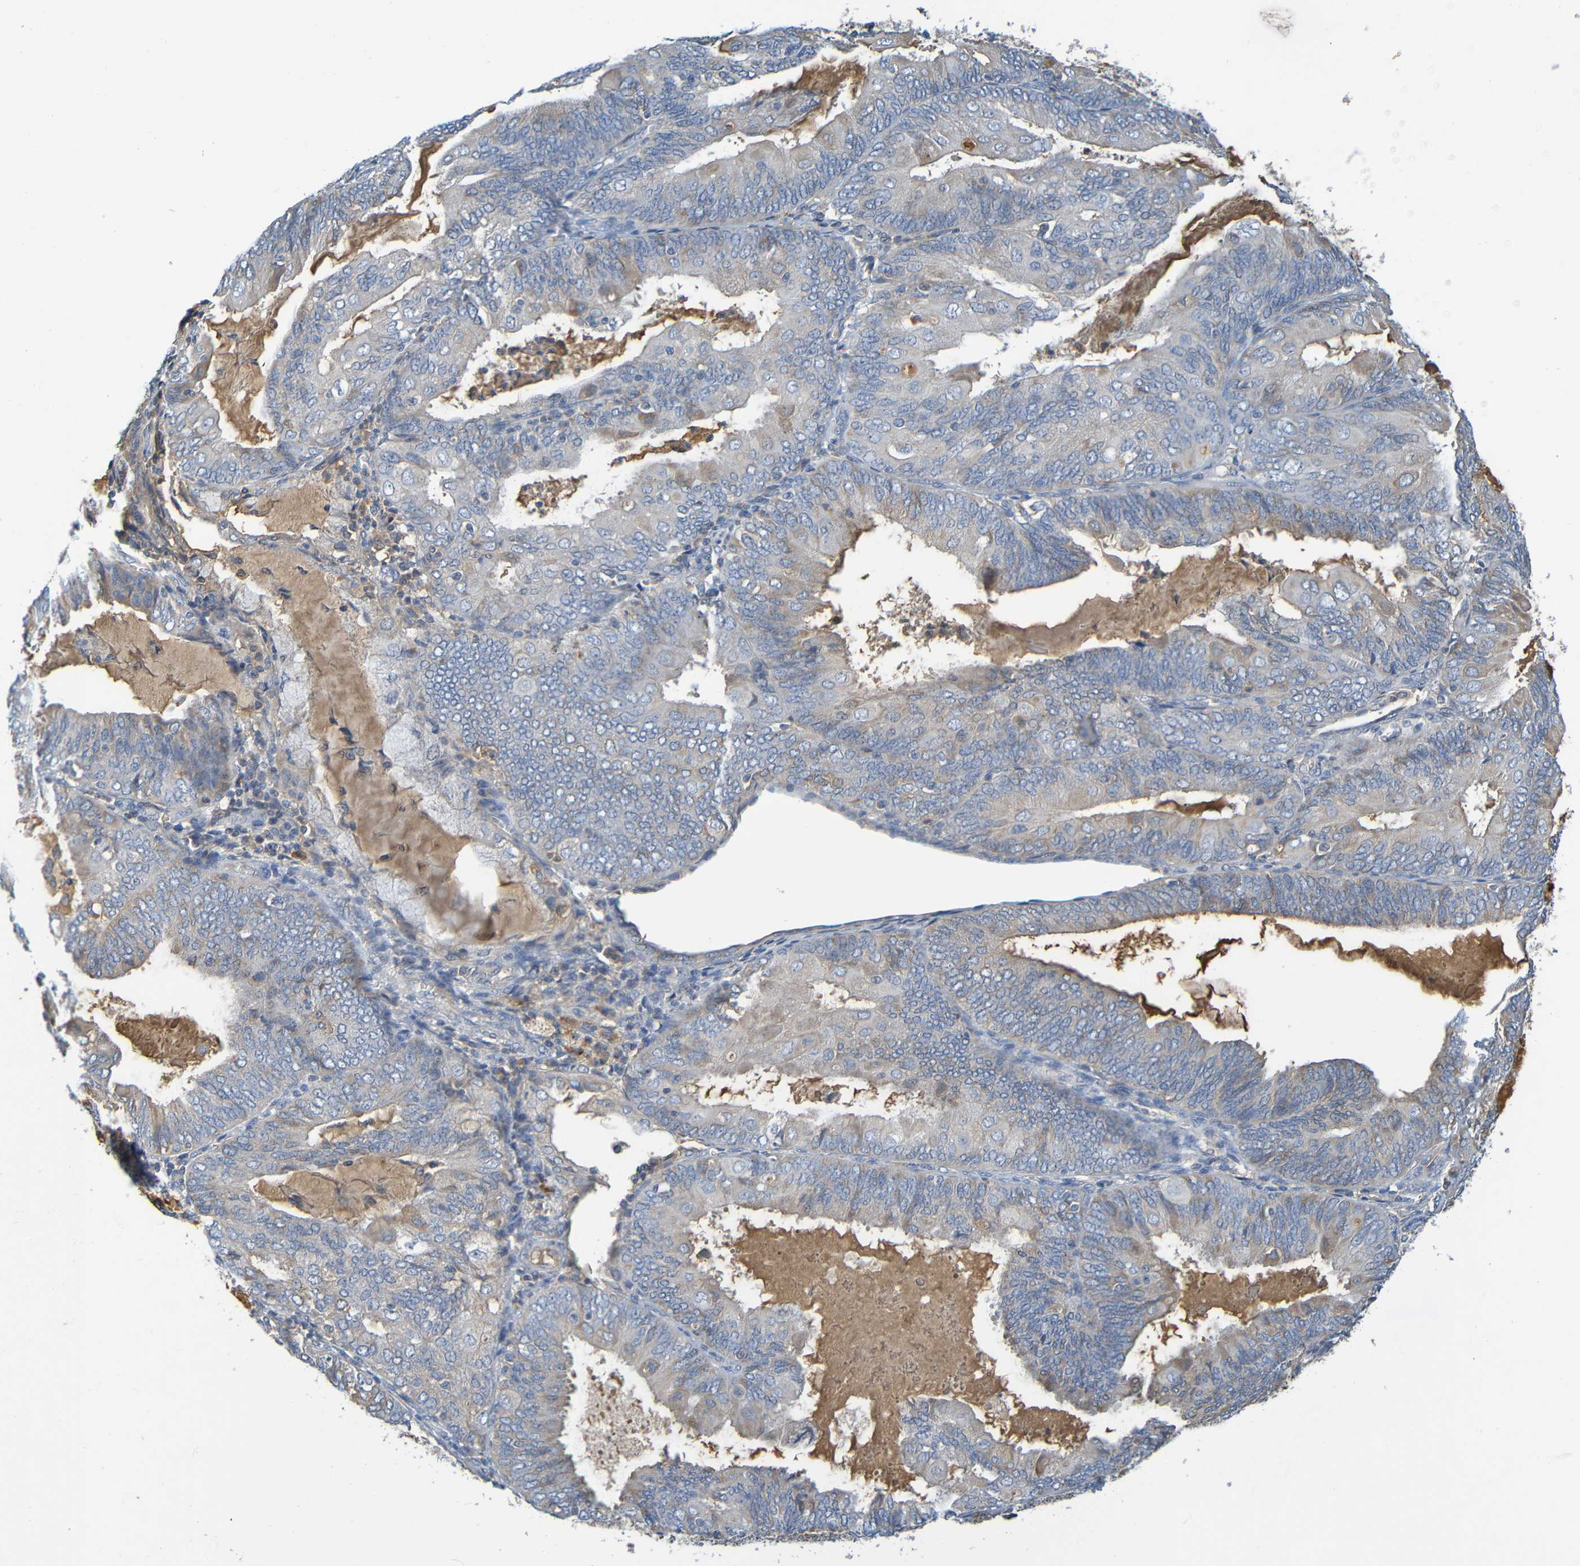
{"staining": {"intensity": "negative", "quantity": "none", "location": "none"}, "tissue": "endometrial cancer", "cell_type": "Tumor cells", "image_type": "cancer", "snomed": [{"axis": "morphology", "description": "Adenocarcinoma, NOS"}, {"axis": "topography", "description": "Endometrium"}], "caption": "Human endometrial cancer stained for a protein using immunohistochemistry exhibits no staining in tumor cells.", "gene": "C1QA", "patient": {"sex": "female", "age": 81}}